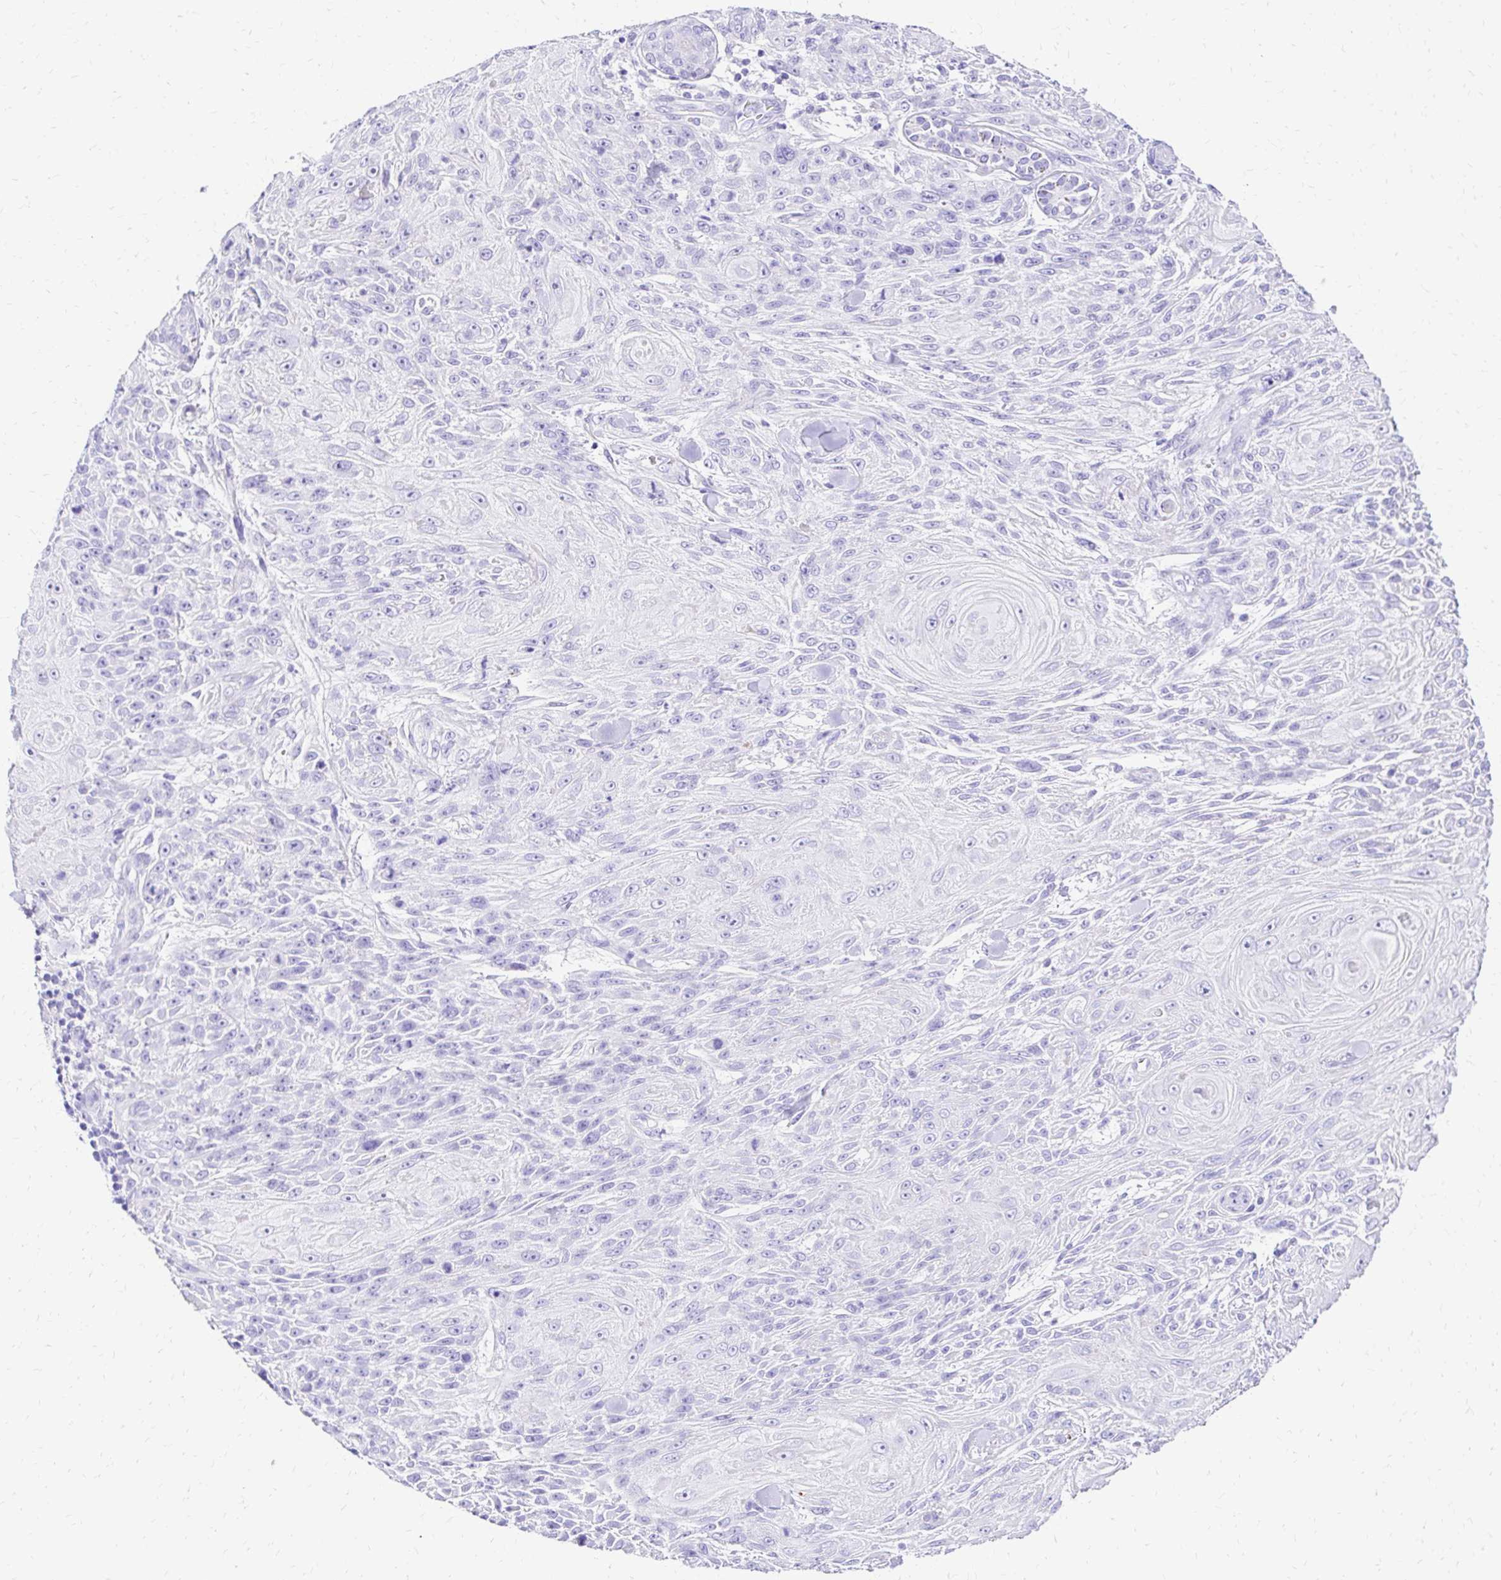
{"staining": {"intensity": "negative", "quantity": "none", "location": "none"}, "tissue": "skin cancer", "cell_type": "Tumor cells", "image_type": "cancer", "snomed": [{"axis": "morphology", "description": "Squamous cell carcinoma, NOS"}, {"axis": "topography", "description": "Skin"}], "caption": "An immunohistochemistry (IHC) micrograph of squamous cell carcinoma (skin) is shown. There is no staining in tumor cells of squamous cell carcinoma (skin).", "gene": "S100G", "patient": {"sex": "male", "age": 88}}